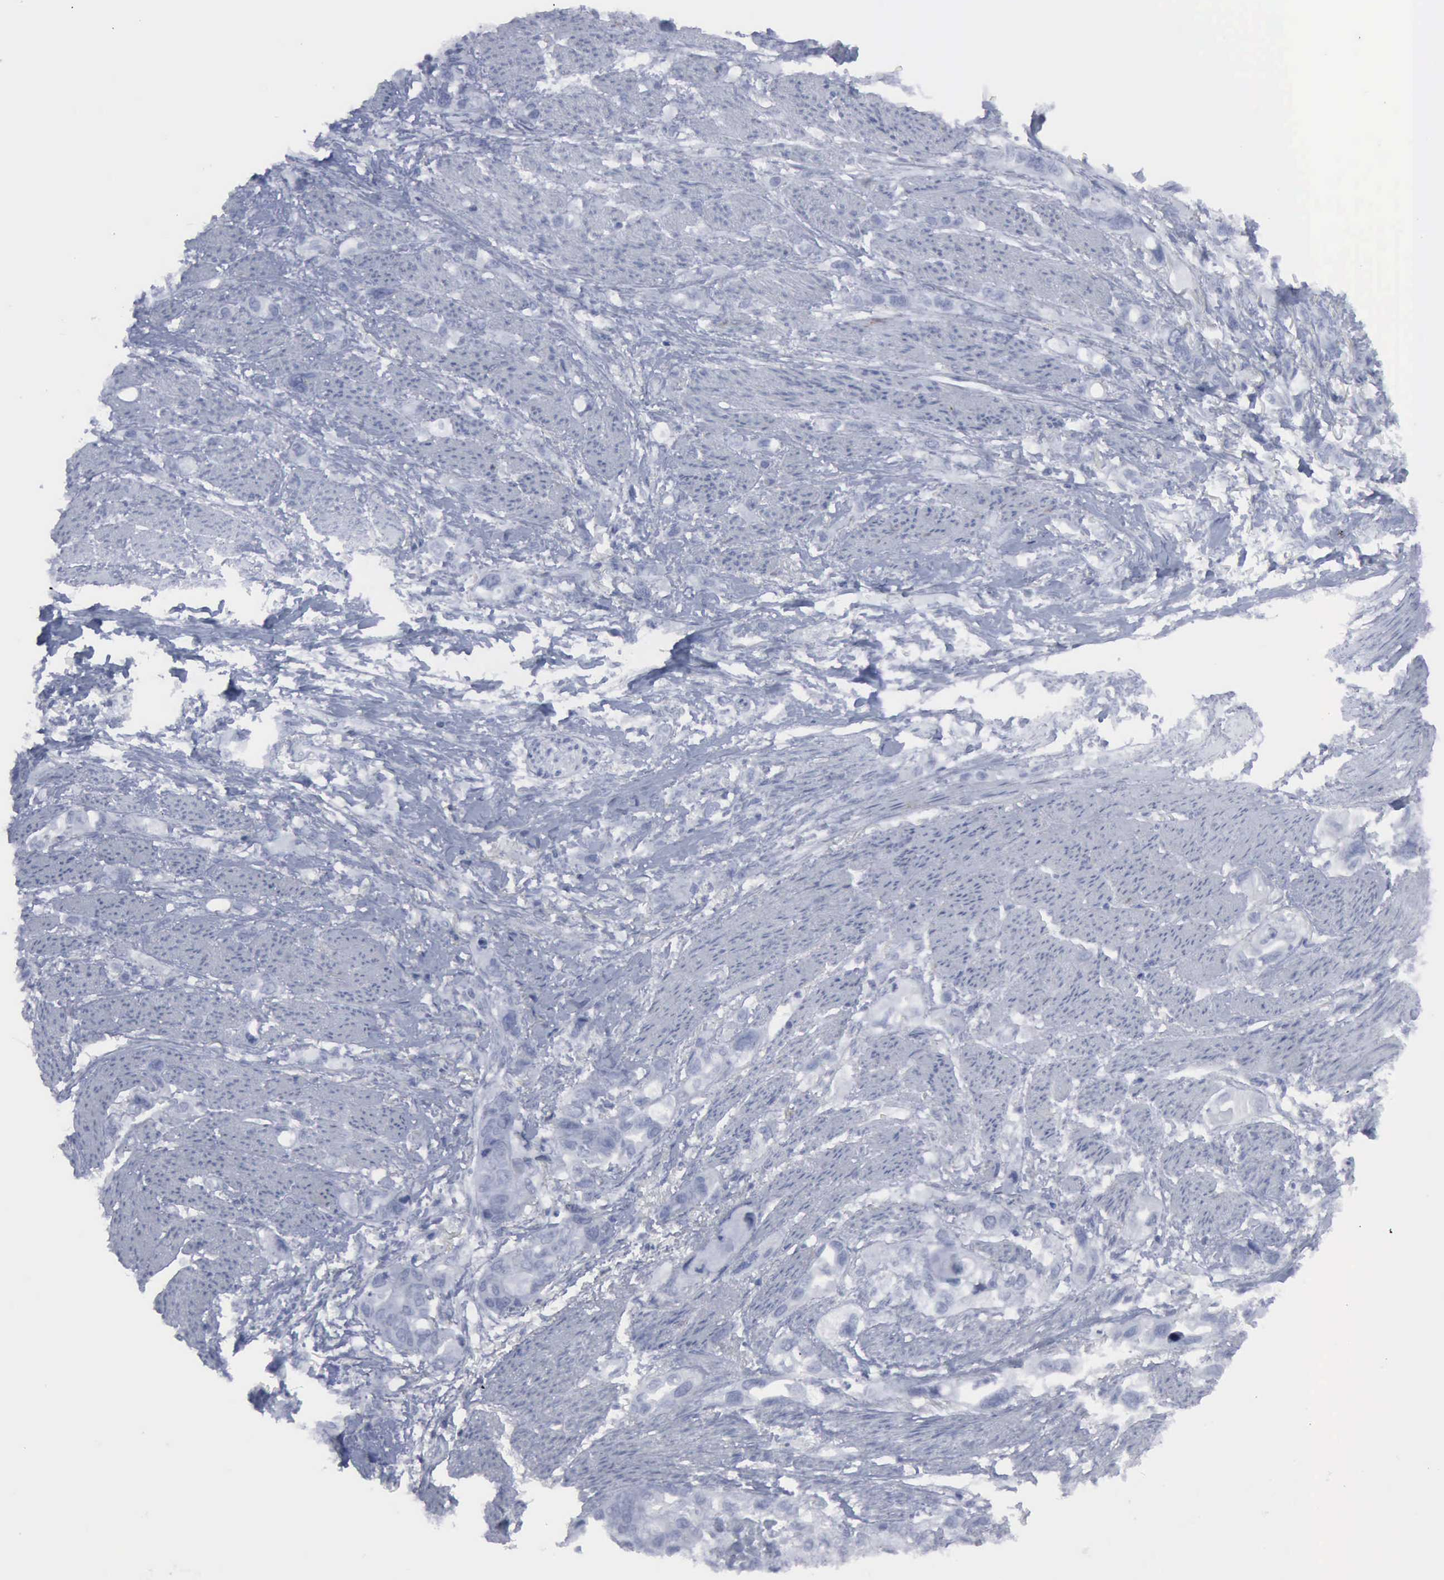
{"staining": {"intensity": "negative", "quantity": "none", "location": "none"}, "tissue": "stomach cancer", "cell_type": "Tumor cells", "image_type": "cancer", "snomed": [{"axis": "morphology", "description": "Adenocarcinoma, NOS"}, {"axis": "topography", "description": "Stomach, upper"}], "caption": "High magnification brightfield microscopy of stomach adenocarcinoma stained with DAB (3,3'-diaminobenzidine) (brown) and counterstained with hematoxylin (blue): tumor cells show no significant expression. (Immunohistochemistry, brightfield microscopy, high magnification).", "gene": "VCAM1", "patient": {"sex": "female", "age": 52}}